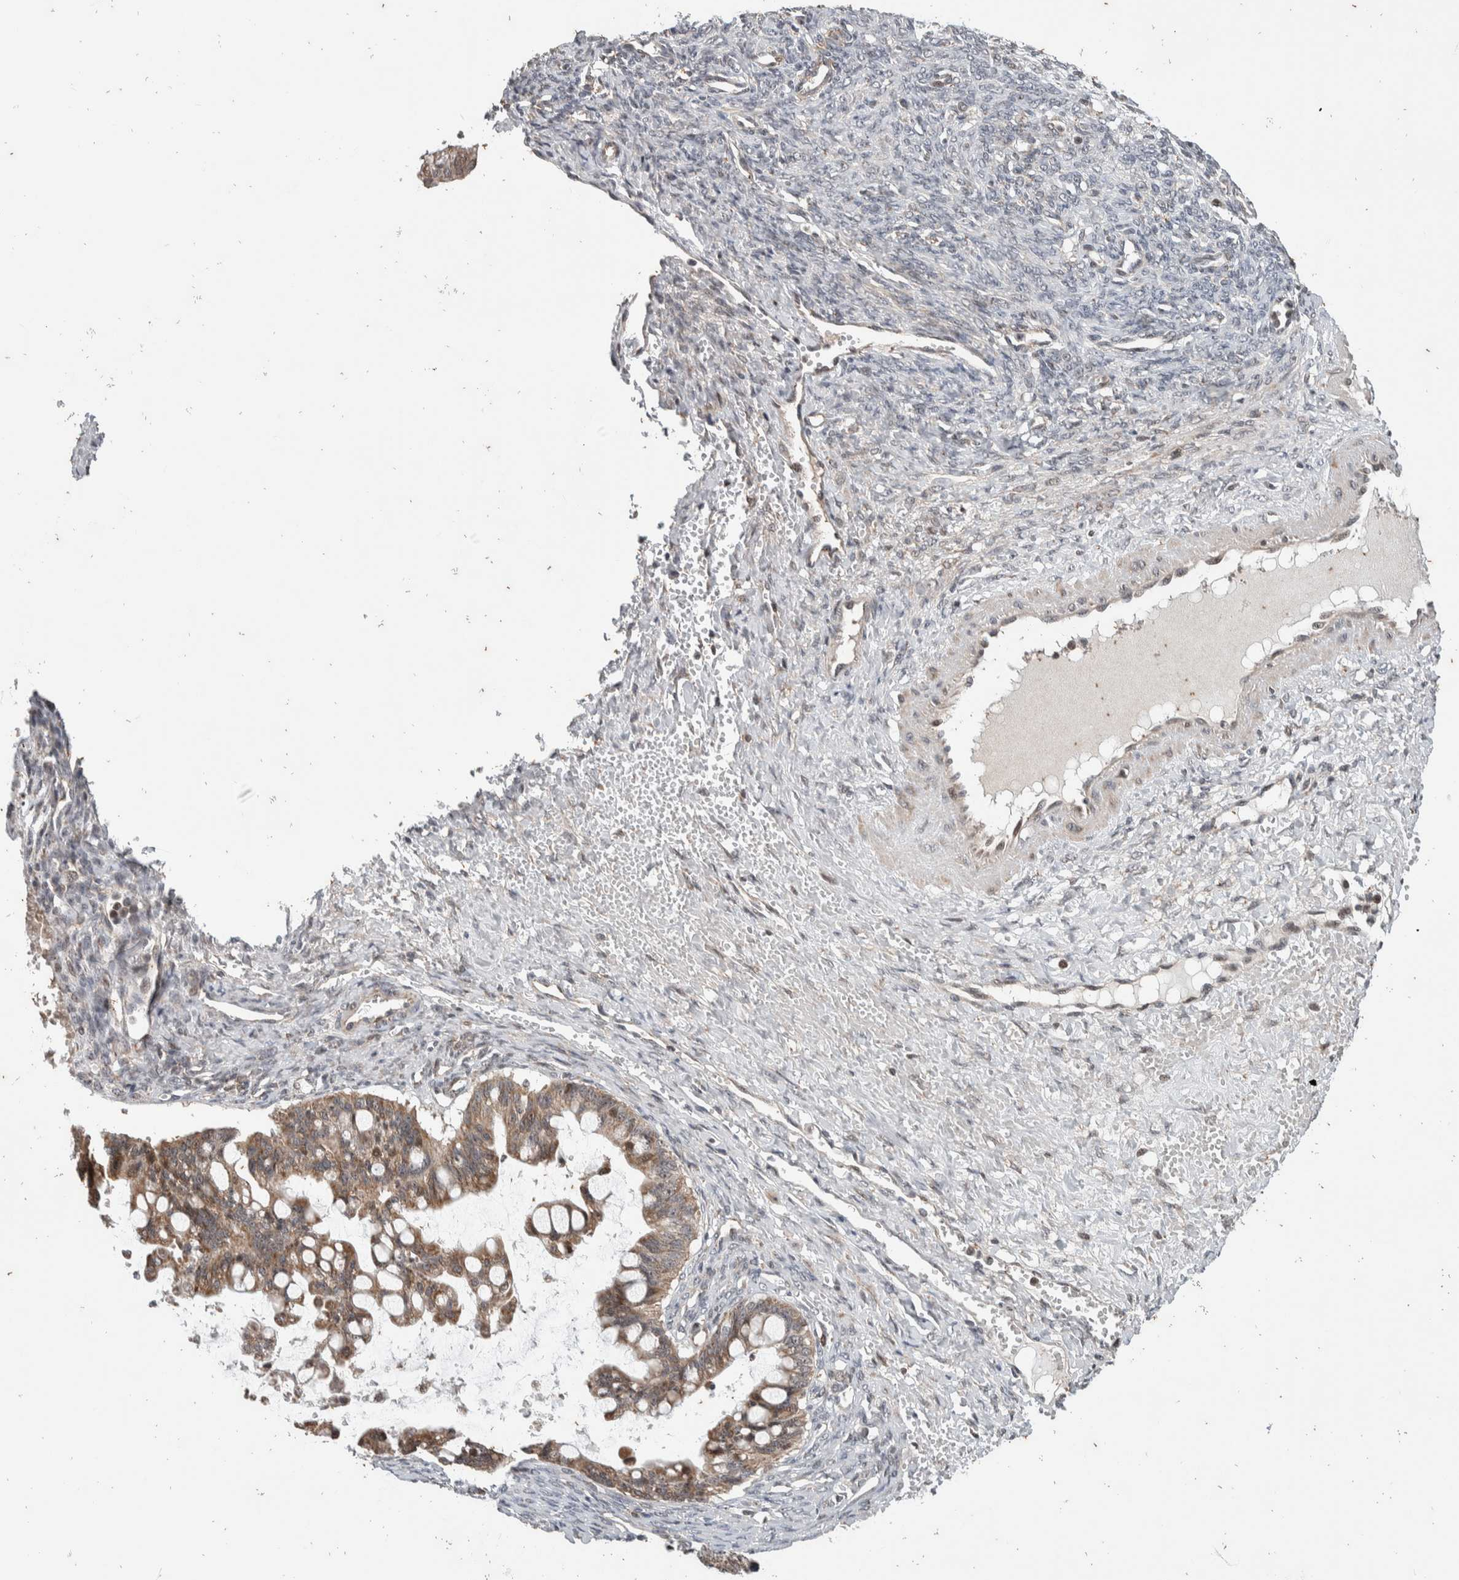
{"staining": {"intensity": "weak", "quantity": ">75%", "location": "cytoplasmic/membranous"}, "tissue": "ovarian cancer", "cell_type": "Tumor cells", "image_type": "cancer", "snomed": [{"axis": "morphology", "description": "Cystadenocarcinoma, mucinous, NOS"}, {"axis": "topography", "description": "Ovary"}], "caption": "Tumor cells demonstrate low levels of weak cytoplasmic/membranous positivity in approximately >75% of cells in ovarian cancer (mucinous cystadenocarcinoma).", "gene": "ATXN7L1", "patient": {"sex": "female", "age": 73}}